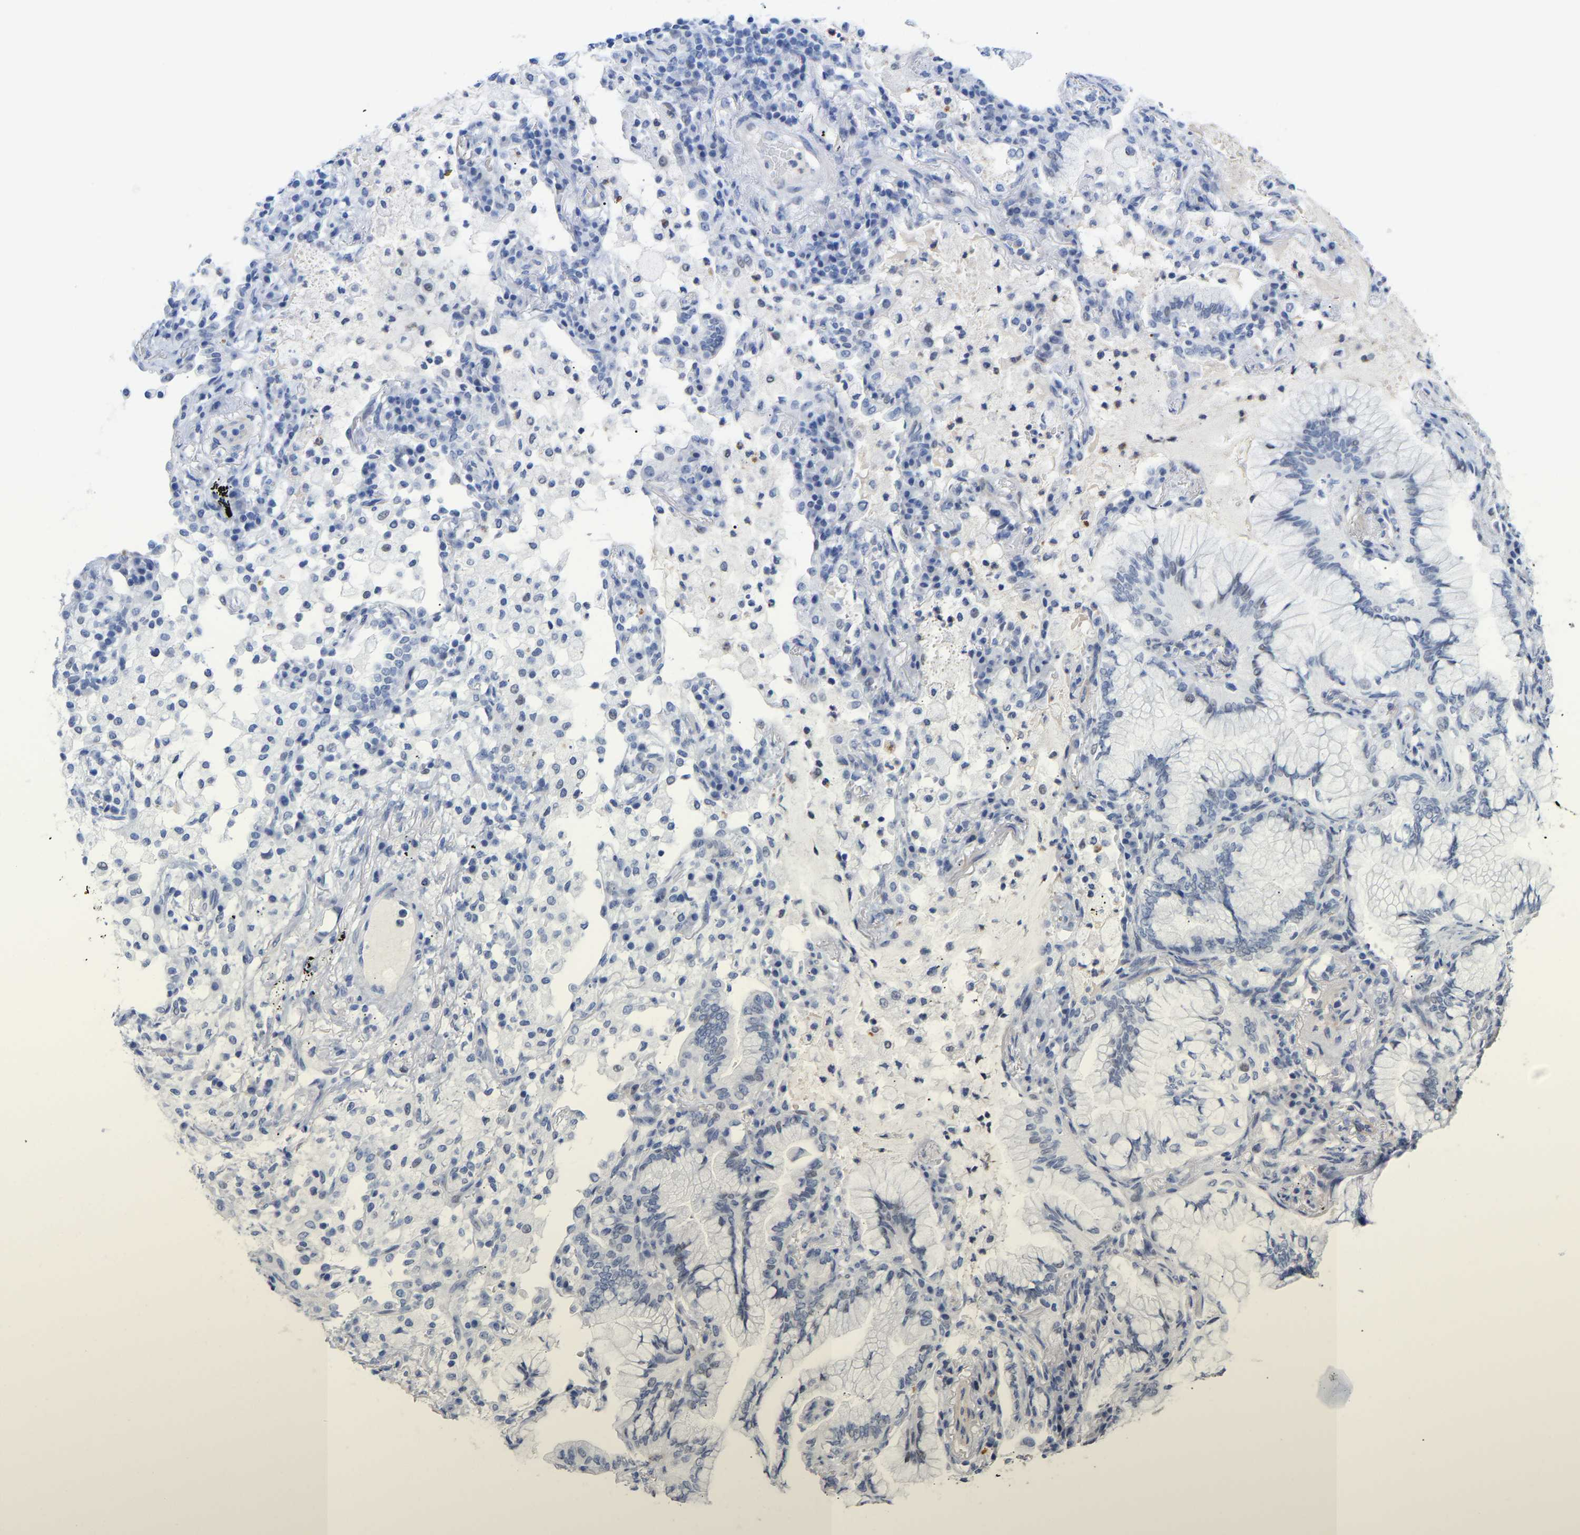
{"staining": {"intensity": "negative", "quantity": "none", "location": "none"}, "tissue": "lung cancer", "cell_type": "Tumor cells", "image_type": "cancer", "snomed": [{"axis": "morphology", "description": "Adenocarcinoma, NOS"}, {"axis": "topography", "description": "Lung"}], "caption": "Histopathology image shows no significant protein expression in tumor cells of adenocarcinoma (lung).", "gene": "AMPH", "patient": {"sex": "female", "age": 70}}